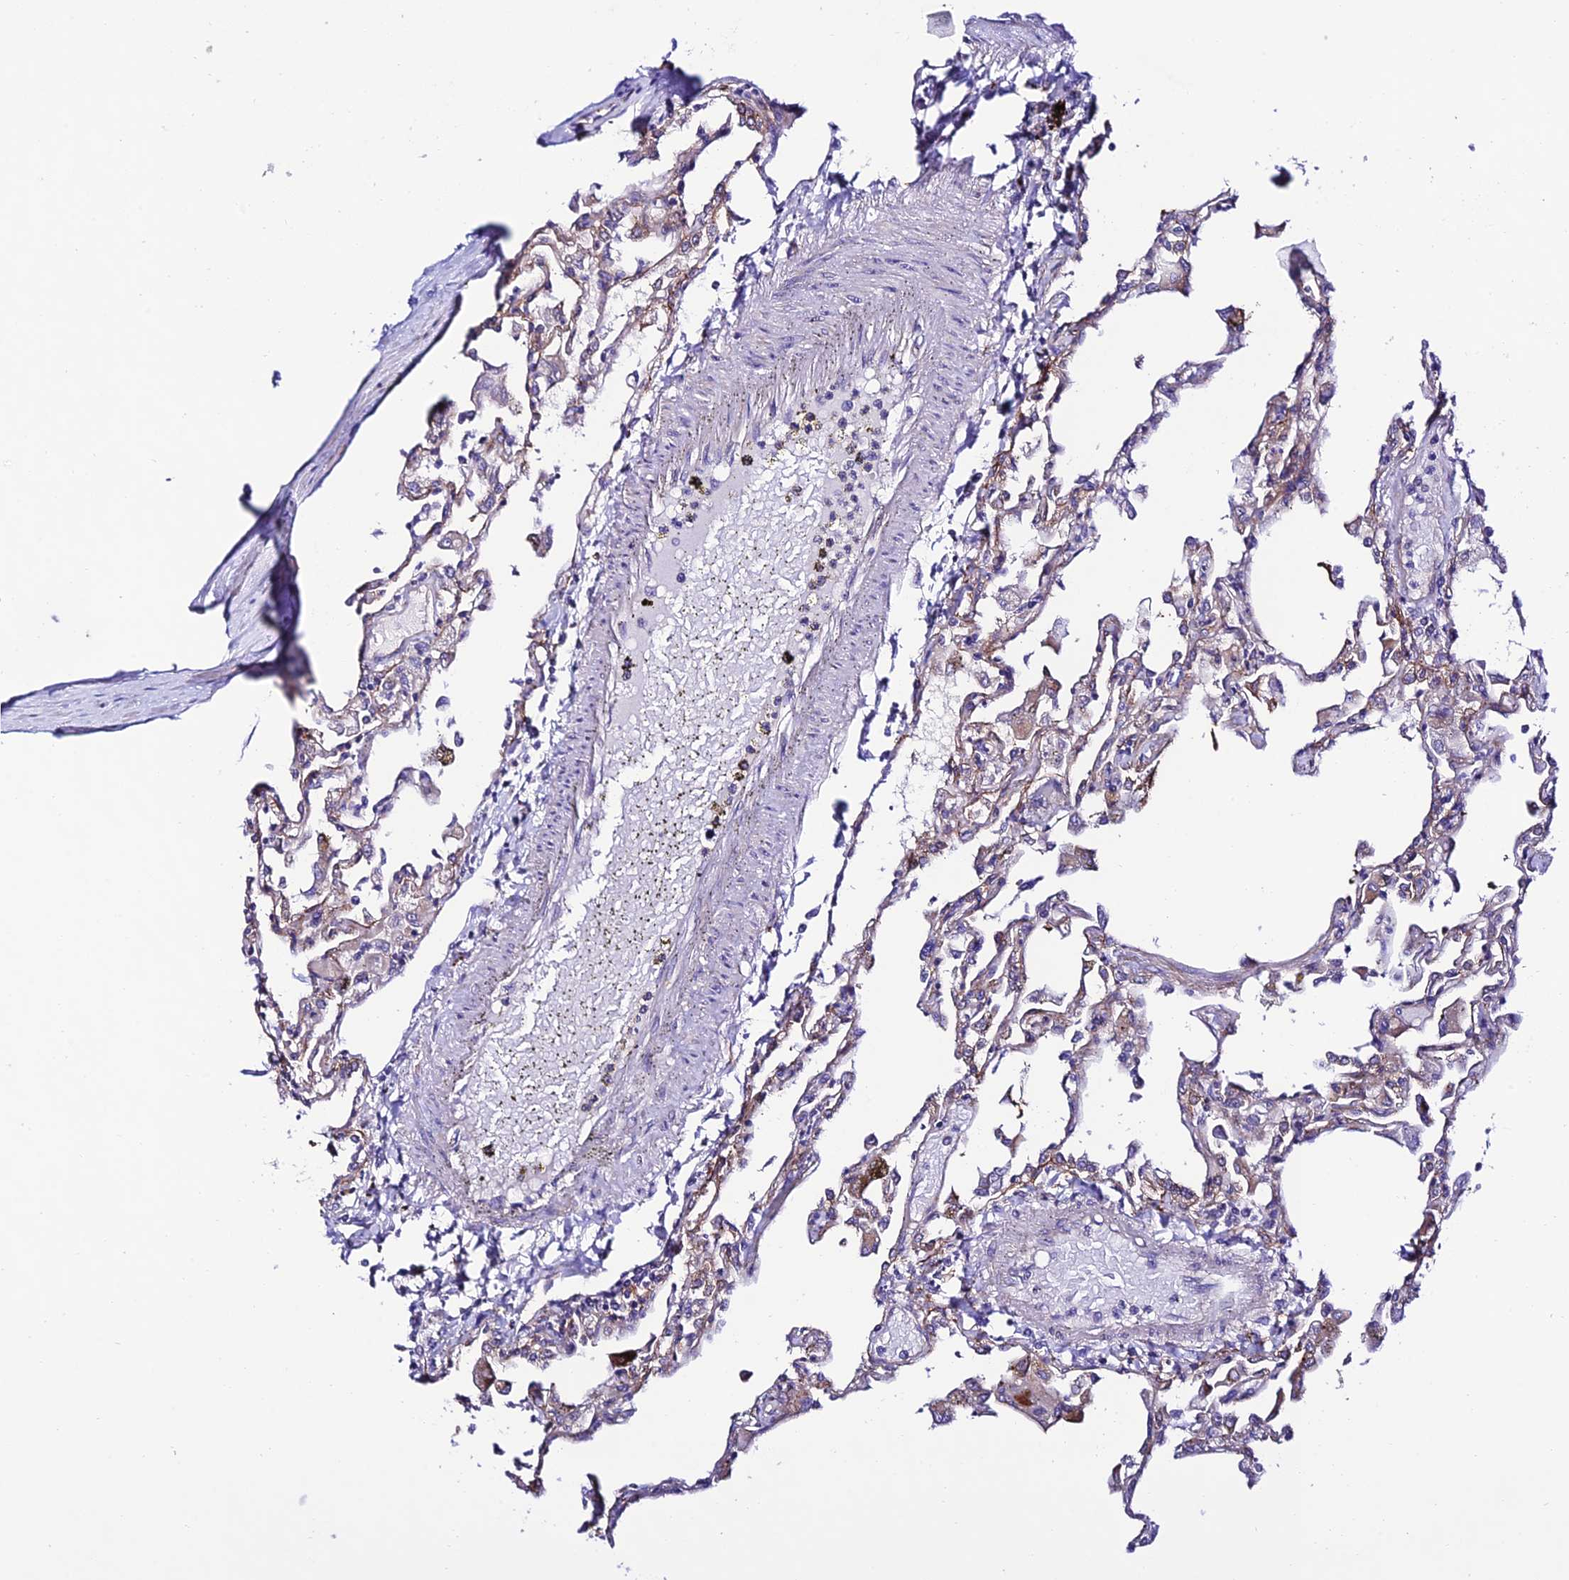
{"staining": {"intensity": "weak", "quantity": "<25%", "location": "cytoplasmic/membranous"}, "tissue": "lung", "cell_type": "Alveolar cells", "image_type": "normal", "snomed": [{"axis": "morphology", "description": "Normal tissue, NOS"}, {"axis": "topography", "description": "Bronchus"}, {"axis": "topography", "description": "Lung"}], "caption": "The photomicrograph shows no staining of alveolar cells in unremarkable lung. (Brightfield microscopy of DAB immunohistochemistry (IHC) at high magnification).", "gene": "LACTB2", "patient": {"sex": "female", "age": 49}}